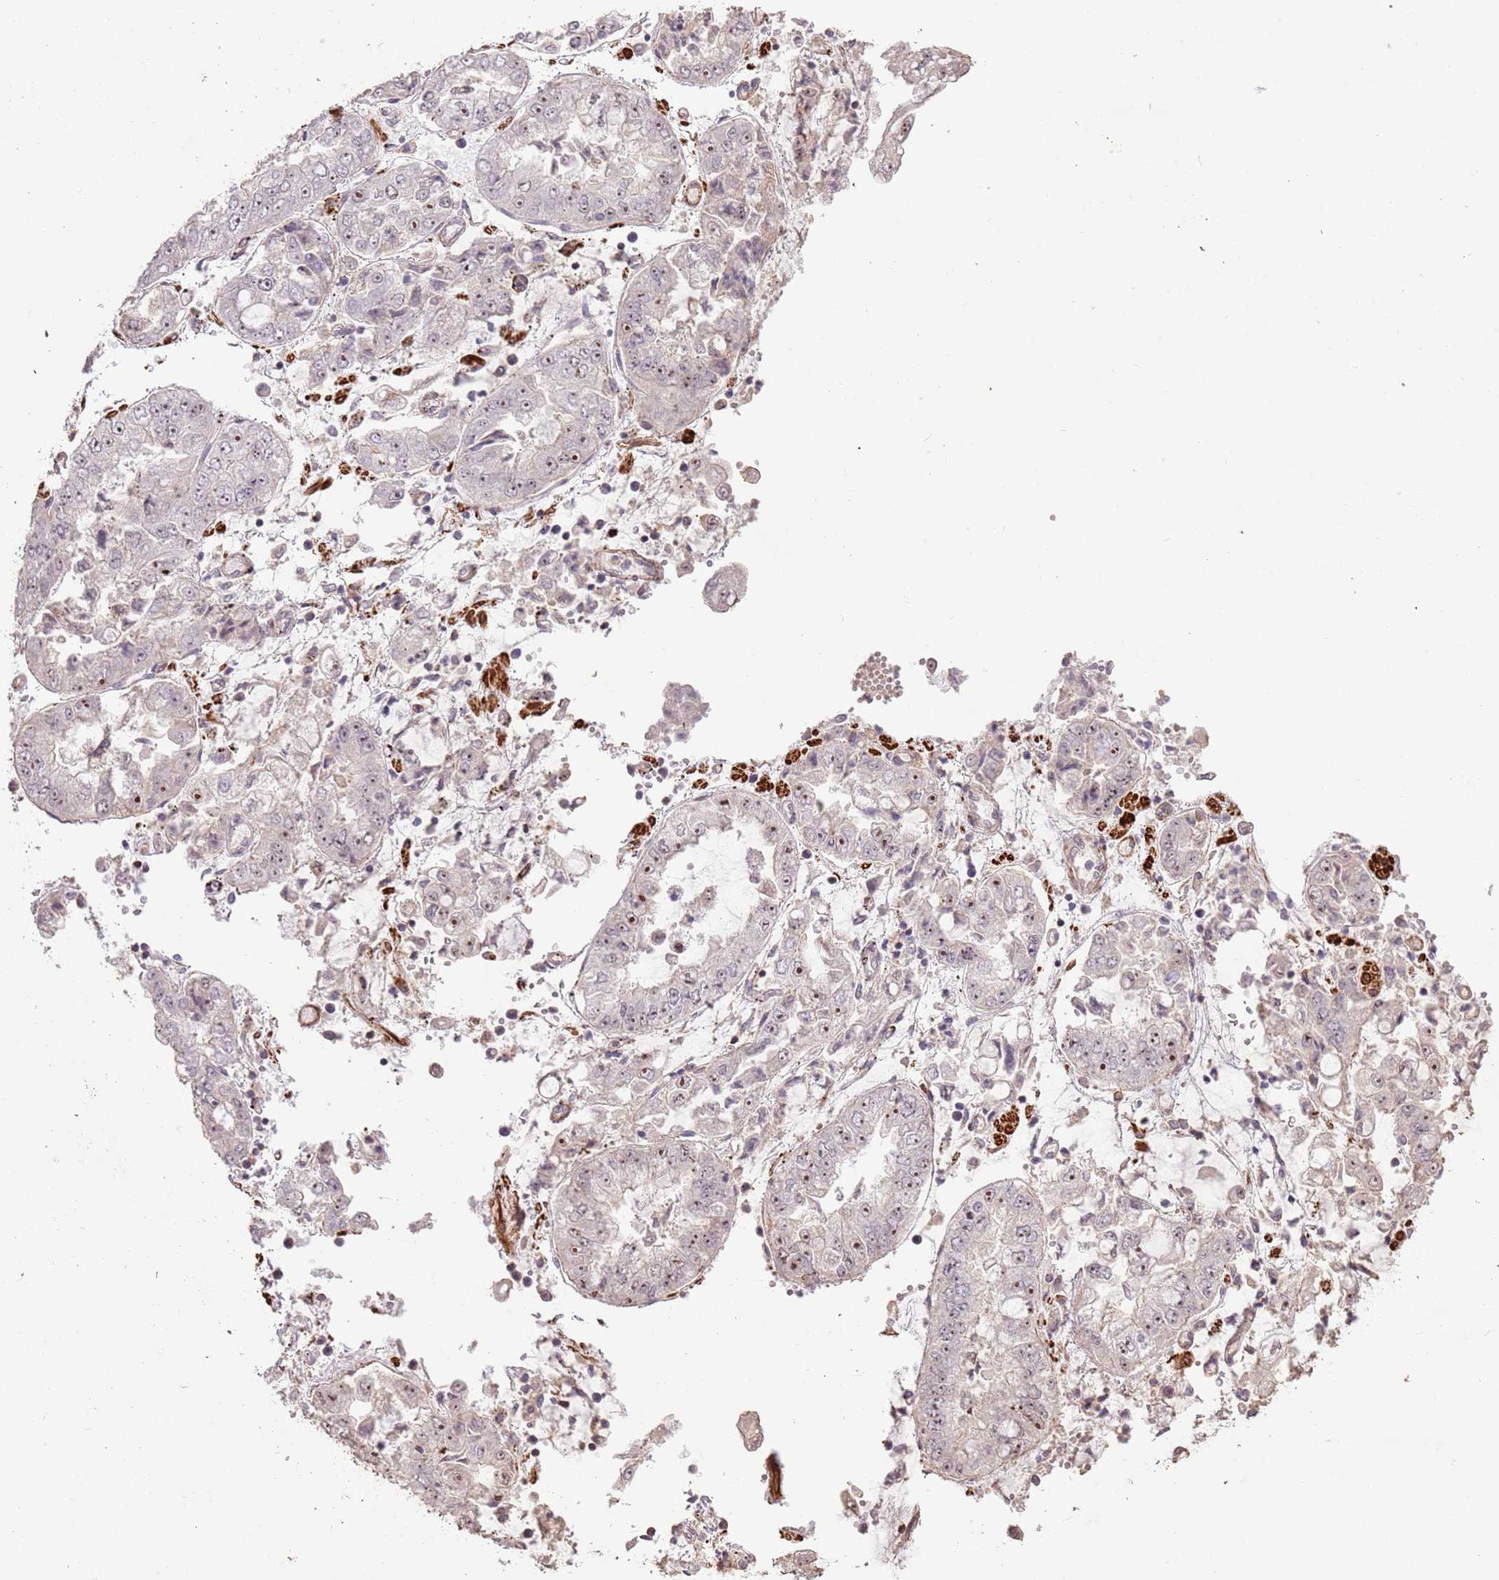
{"staining": {"intensity": "moderate", "quantity": ">75%", "location": "nuclear"}, "tissue": "stomach cancer", "cell_type": "Tumor cells", "image_type": "cancer", "snomed": [{"axis": "morphology", "description": "Adenocarcinoma, NOS"}, {"axis": "topography", "description": "Stomach"}], "caption": "Stomach adenocarcinoma stained with immunohistochemistry shows moderate nuclear expression in approximately >75% of tumor cells. (DAB (3,3'-diaminobenzidine) IHC with brightfield microscopy, high magnification).", "gene": "ADTRP", "patient": {"sex": "male", "age": 76}}